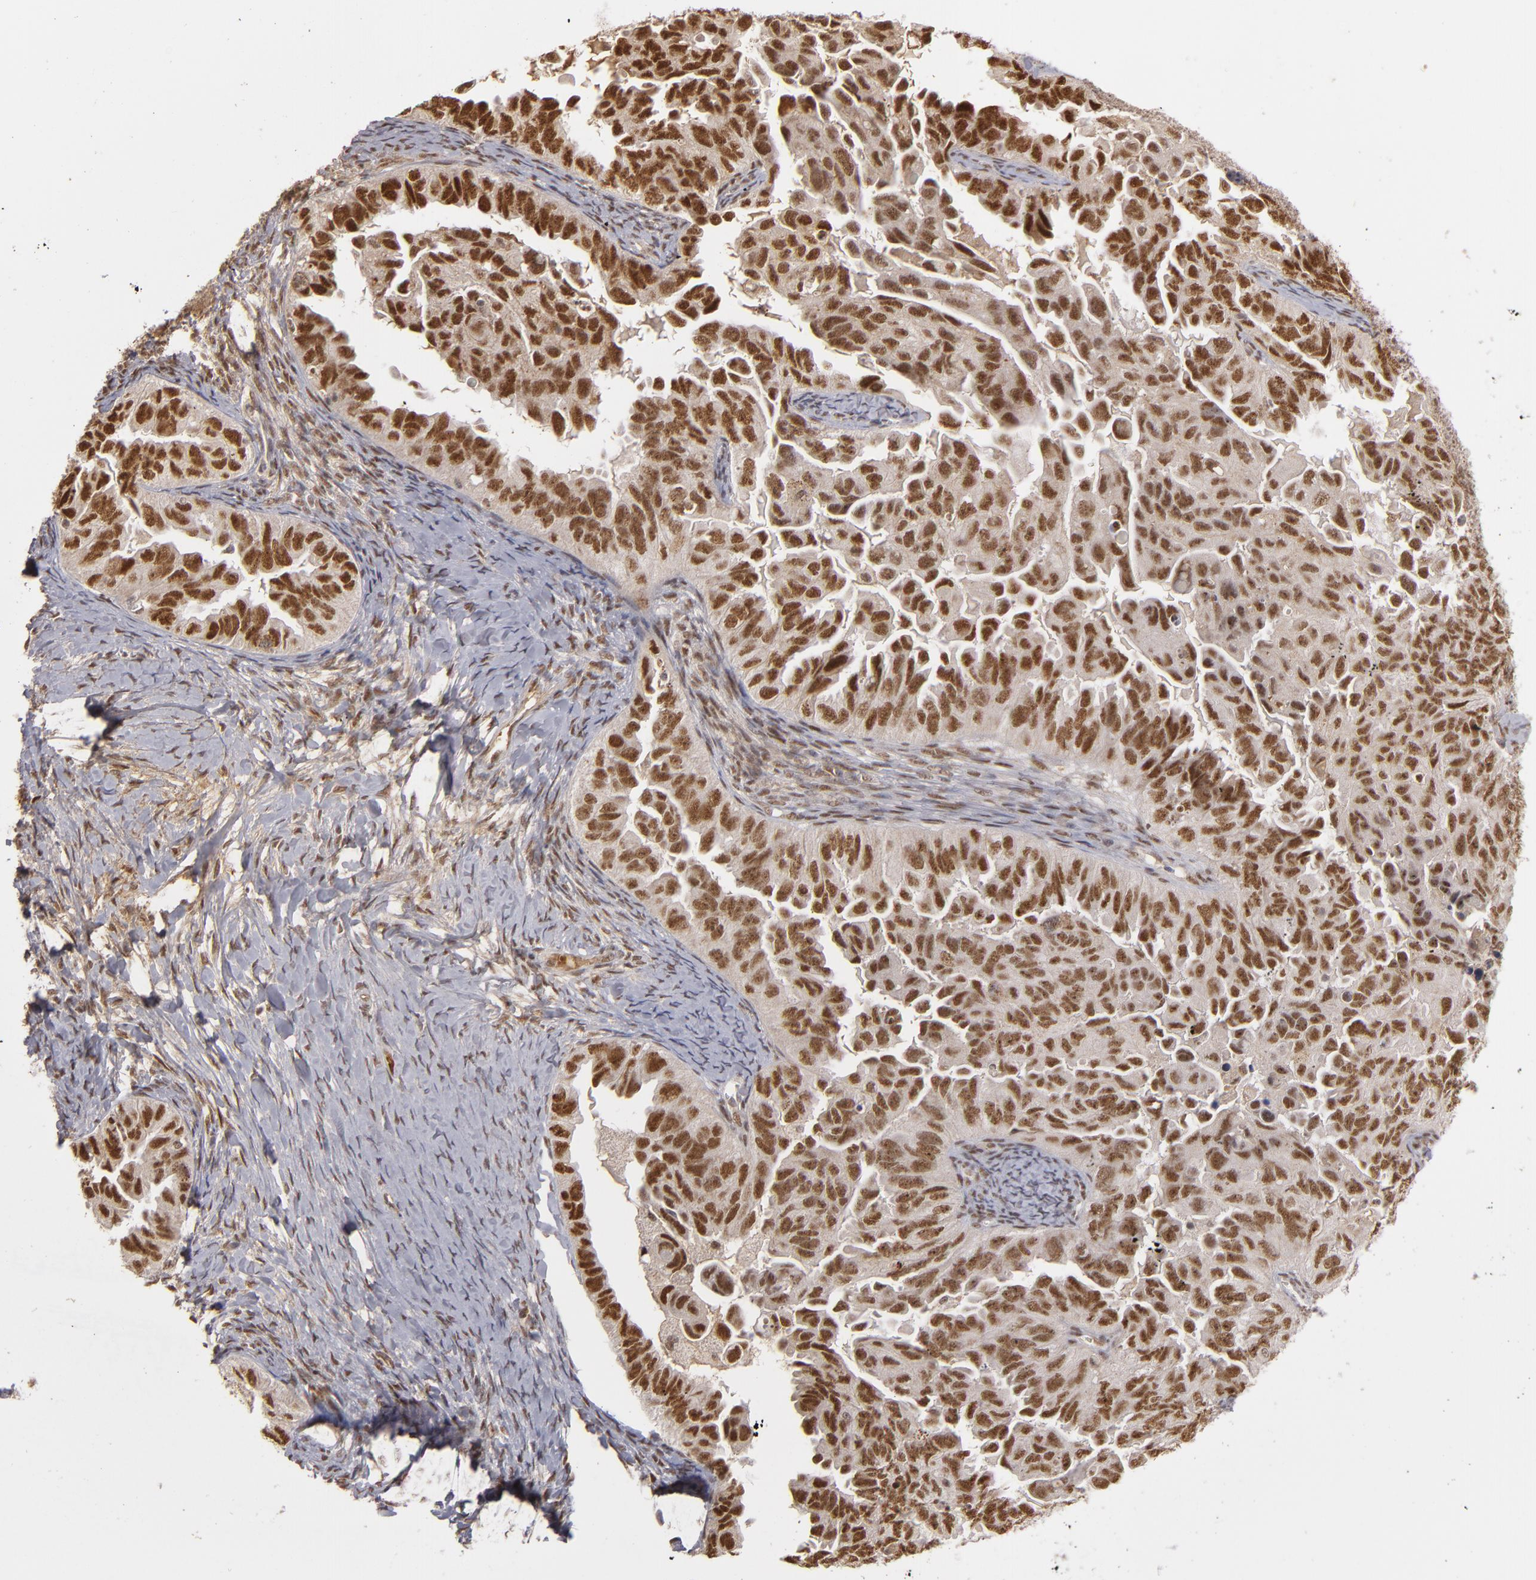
{"staining": {"intensity": "strong", "quantity": ">75%", "location": "nuclear"}, "tissue": "ovarian cancer", "cell_type": "Tumor cells", "image_type": "cancer", "snomed": [{"axis": "morphology", "description": "Cystadenocarcinoma, serous, NOS"}, {"axis": "topography", "description": "Ovary"}], "caption": "Protein expression analysis of human ovarian cancer reveals strong nuclear expression in approximately >75% of tumor cells. (Stains: DAB (3,3'-diaminobenzidine) in brown, nuclei in blue, Microscopy: brightfield microscopy at high magnification).", "gene": "ZNF234", "patient": {"sex": "female", "age": 82}}